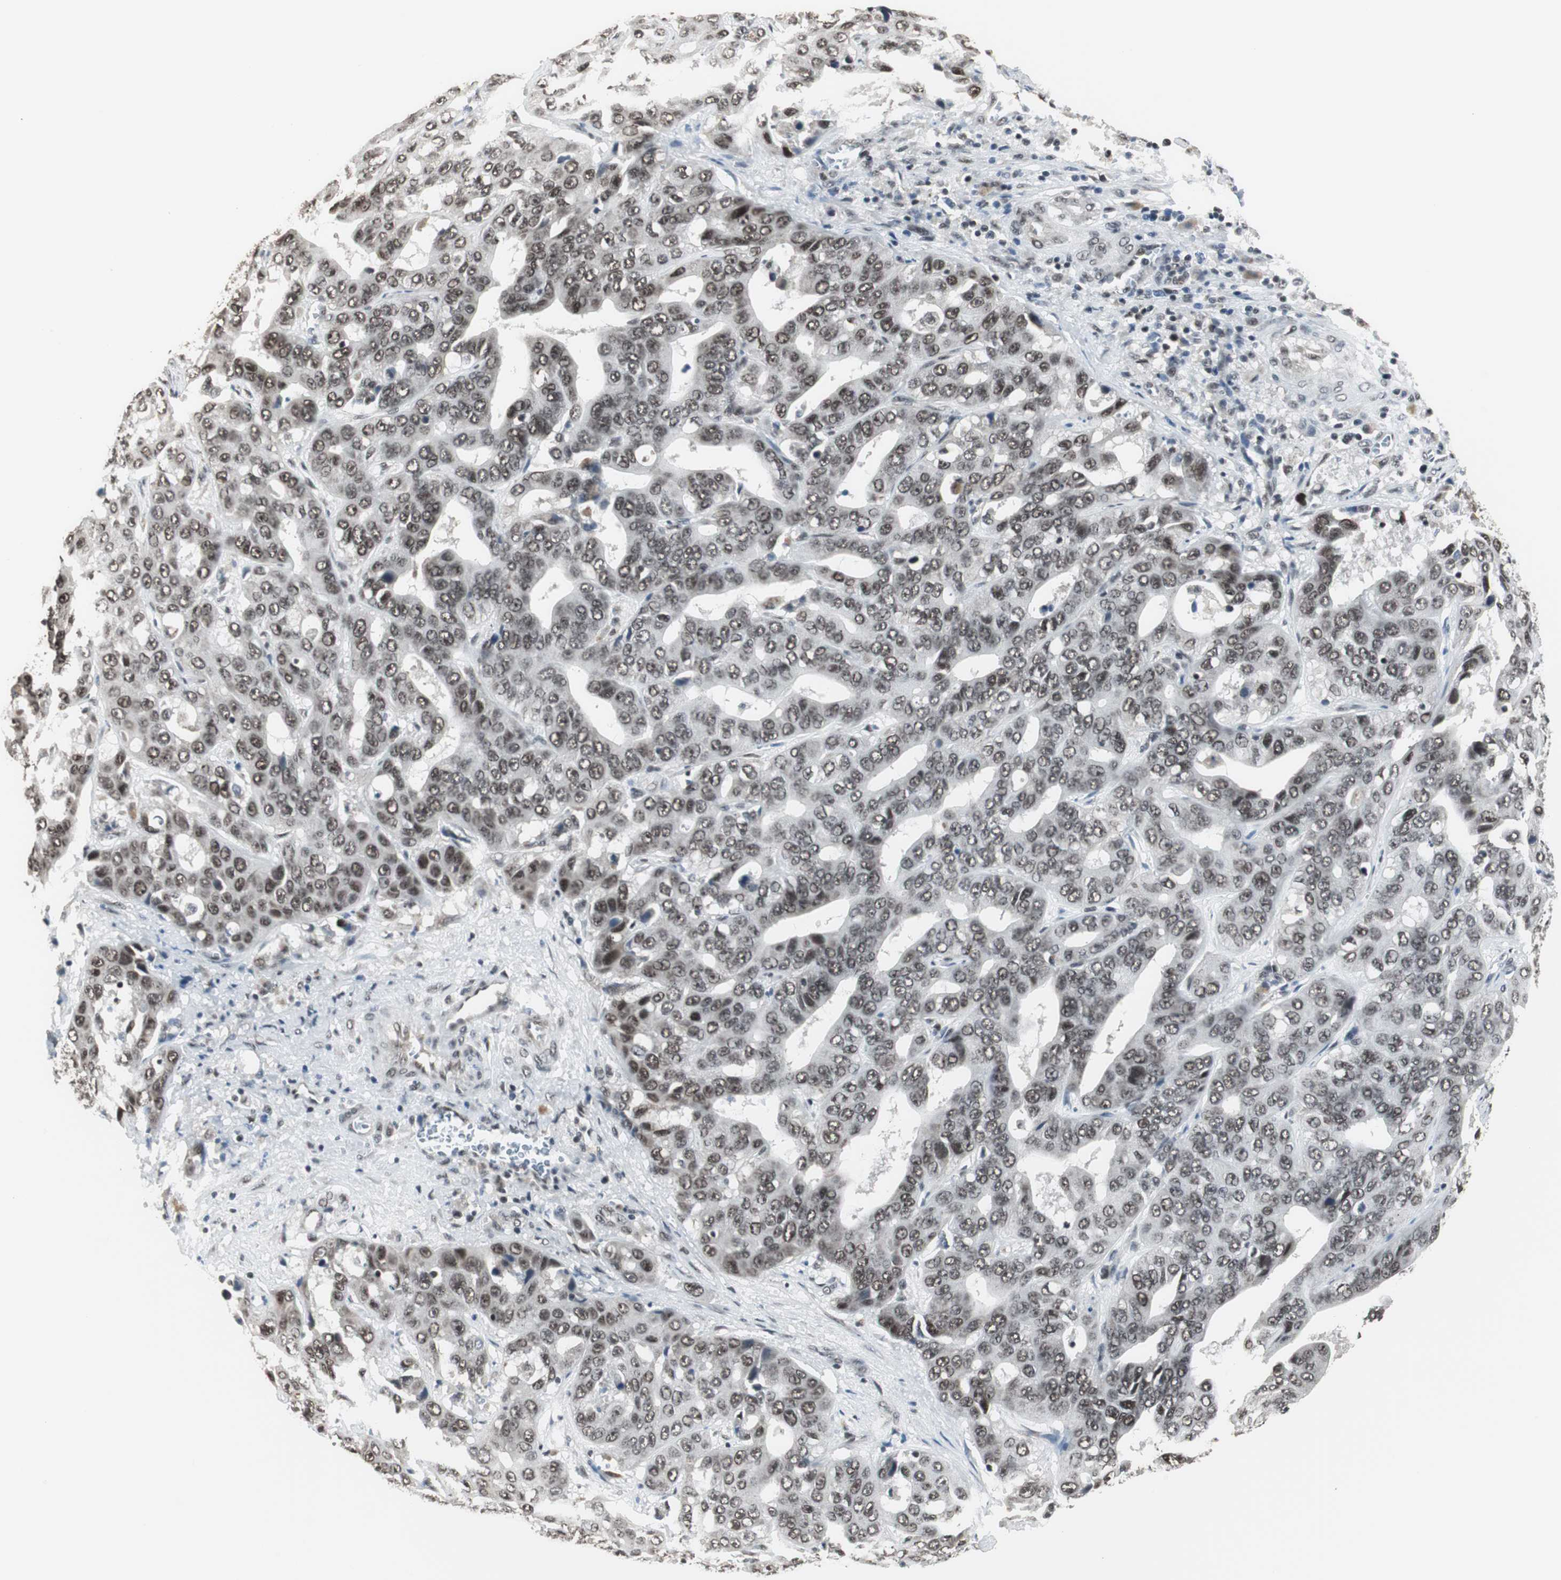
{"staining": {"intensity": "moderate", "quantity": ">75%", "location": "nuclear"}, "tissue": "liver cancer", "cell_type": "Tumor cells", "image_type": "cancer", "snomed": [{"axis": "morphology", "description": "Cholangiocarcinoma"}, {"axis": "topography", "description": "Liver"}], "caption": "The micrograph demonstrates immunohistochemical staining of liver cancer (cholangiocarcinoma). There is moderate nuclear expression is identified in approximately >75% of tumor cells.", "gene": "CDK9", "patient": {"sex": "female", "age": 52}}